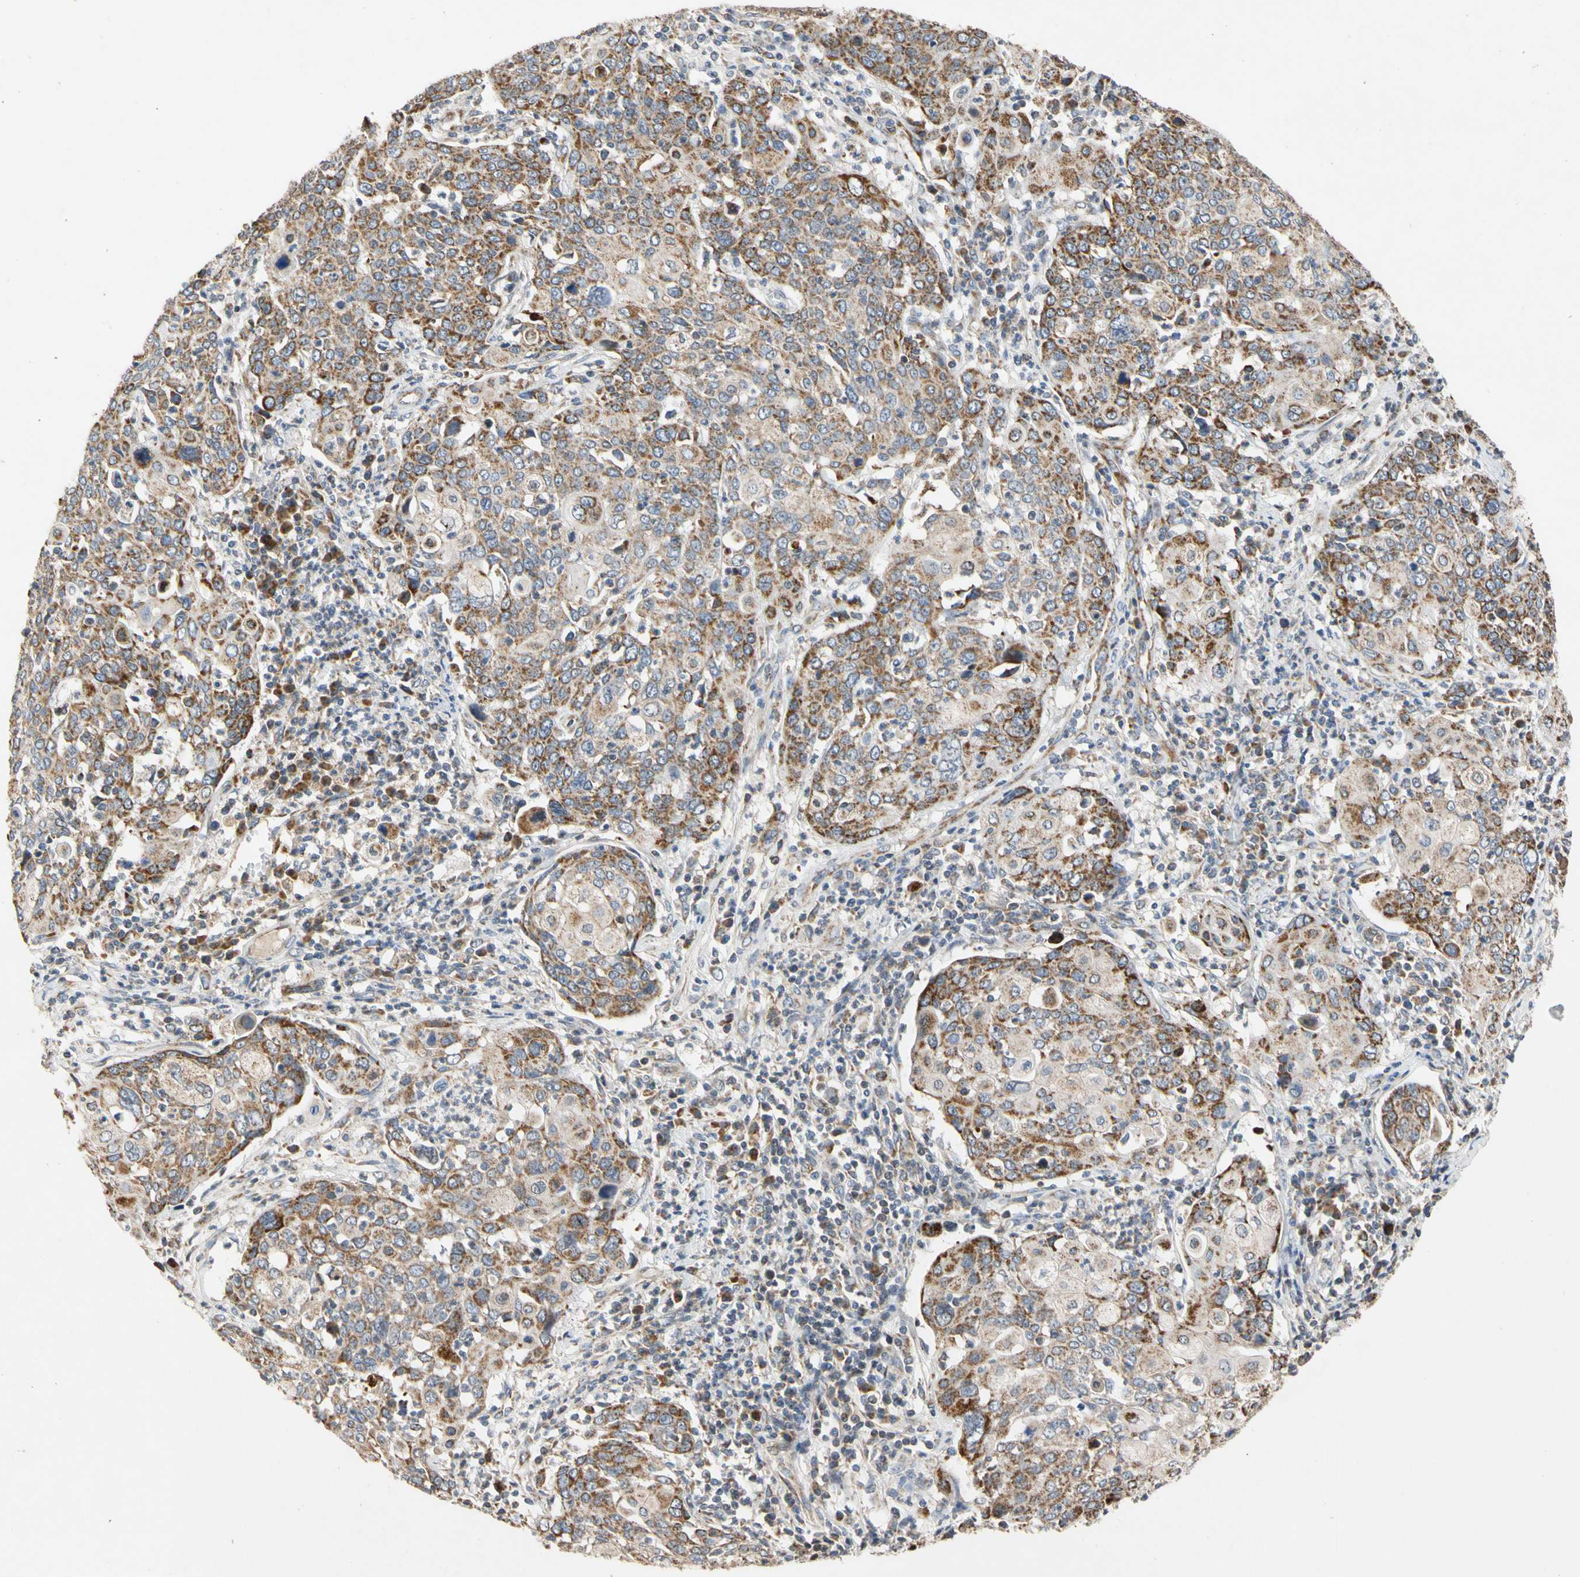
{"staining": {"intensity": "moderate", "quantity": ">75%", "location": "cytoplasmic/membranous"}, "tissue": "cervical cancer", "cell_type": "Tumor cells", "image_type": "cancer", "snomed": [{"axis": "morphology", "description": "Squamous cell carcinoma, NOS"}, {"axis": "topography", "description": "Cervix"}], "caption": "IHC of cervical cancer (squamous cell carcinoma) reveals medium levels of moderate cytoplasmic/membranous expression in about >75% of tumor cells. (Stains: DAB (3,3'-diaminobenzidine) in brown, nuclei in blue, Microscopy: brightfield microscopy at high magnification).", "gene": "GPD2", "patient": {"sex": "female", "age": 40}}